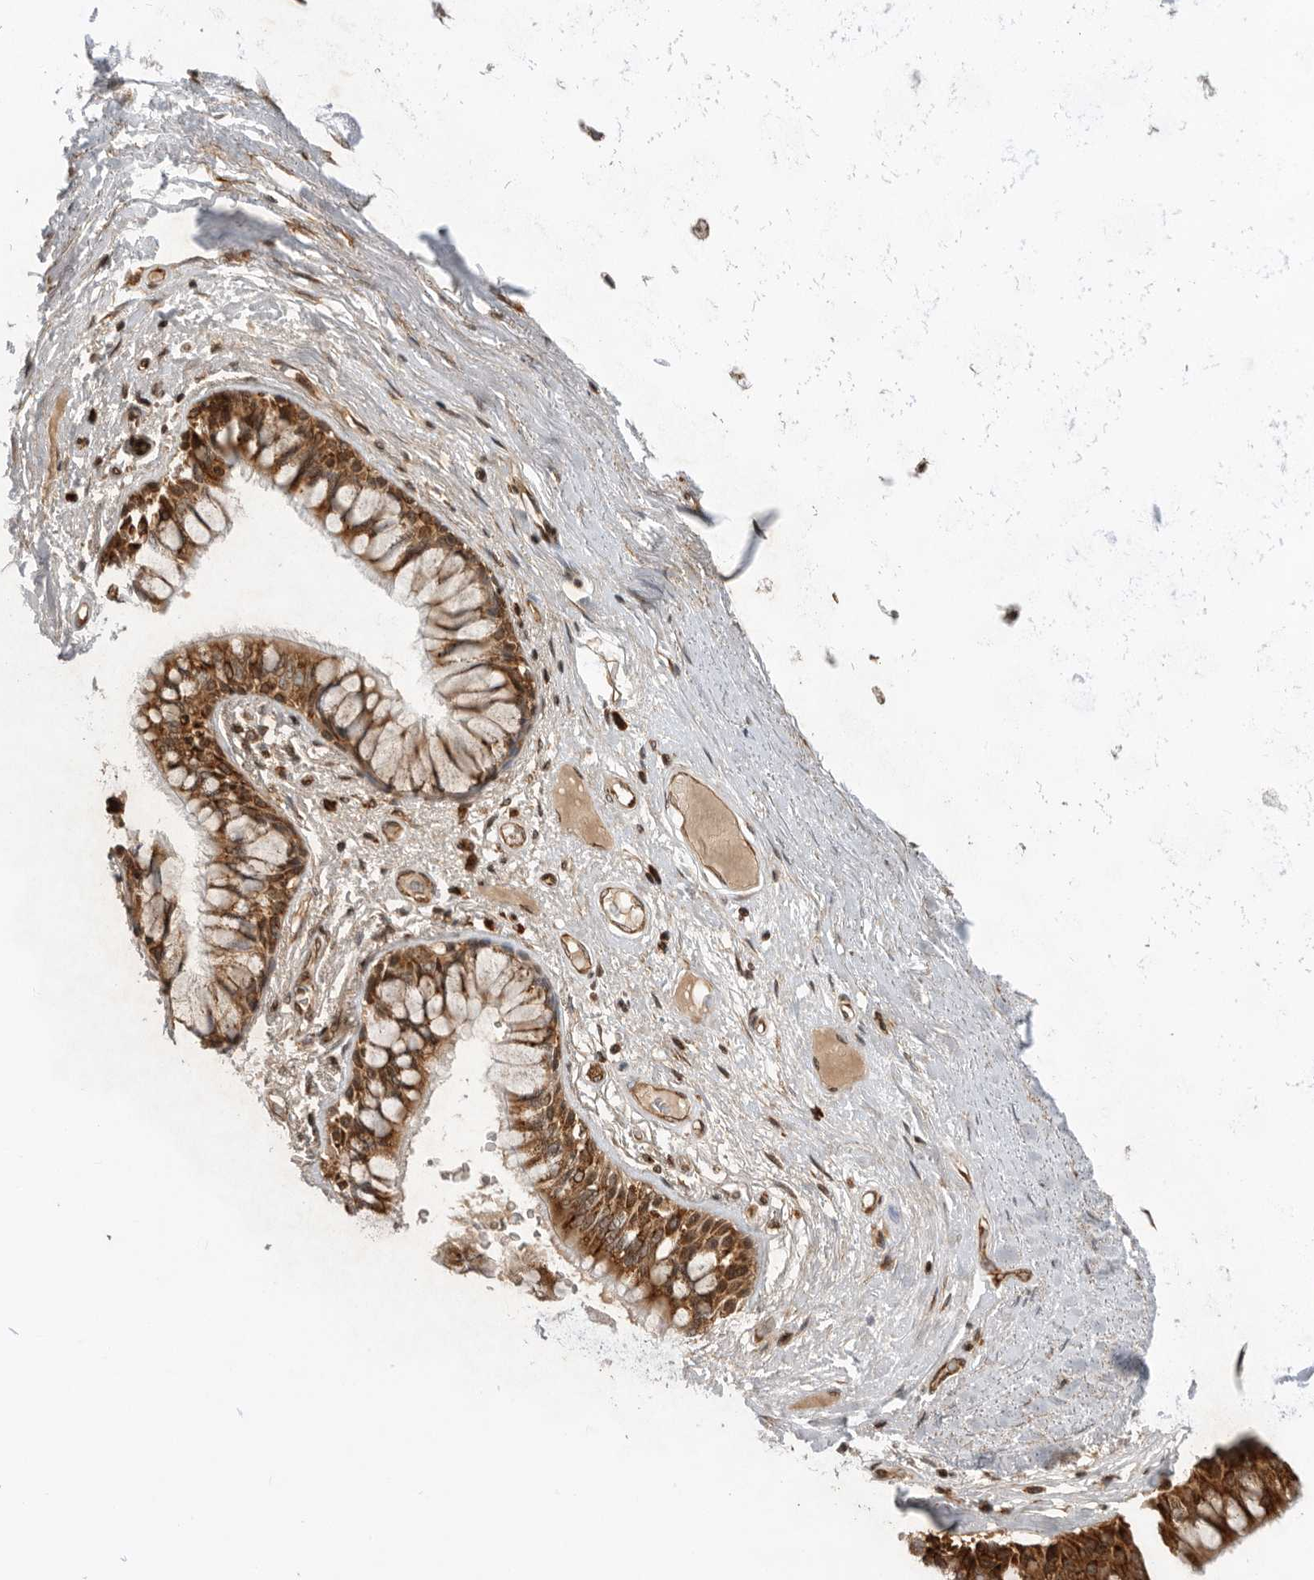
{"staining": {"intensity": "strong", "quantity": ">75%", "location": "cytoplasmic/membranous"}, "tissue": "adipose tissue", "cell_type": "Adipocytes", "image_type": "normal", "snomed": [{"axis": "morphology", "description": "Normal tissue, NOS"}, {"axis": "topography", "description": "Bronchus"}], "caption": "A high-resolution micrograph shows immunohistochemistry staining of normal adipose tissue, which reveals strong cytoplasmic/membranous staining in approximately >75% of adipocytes.", "gene": "FZD3", "patient": {"sex": "male", "age": 66}}